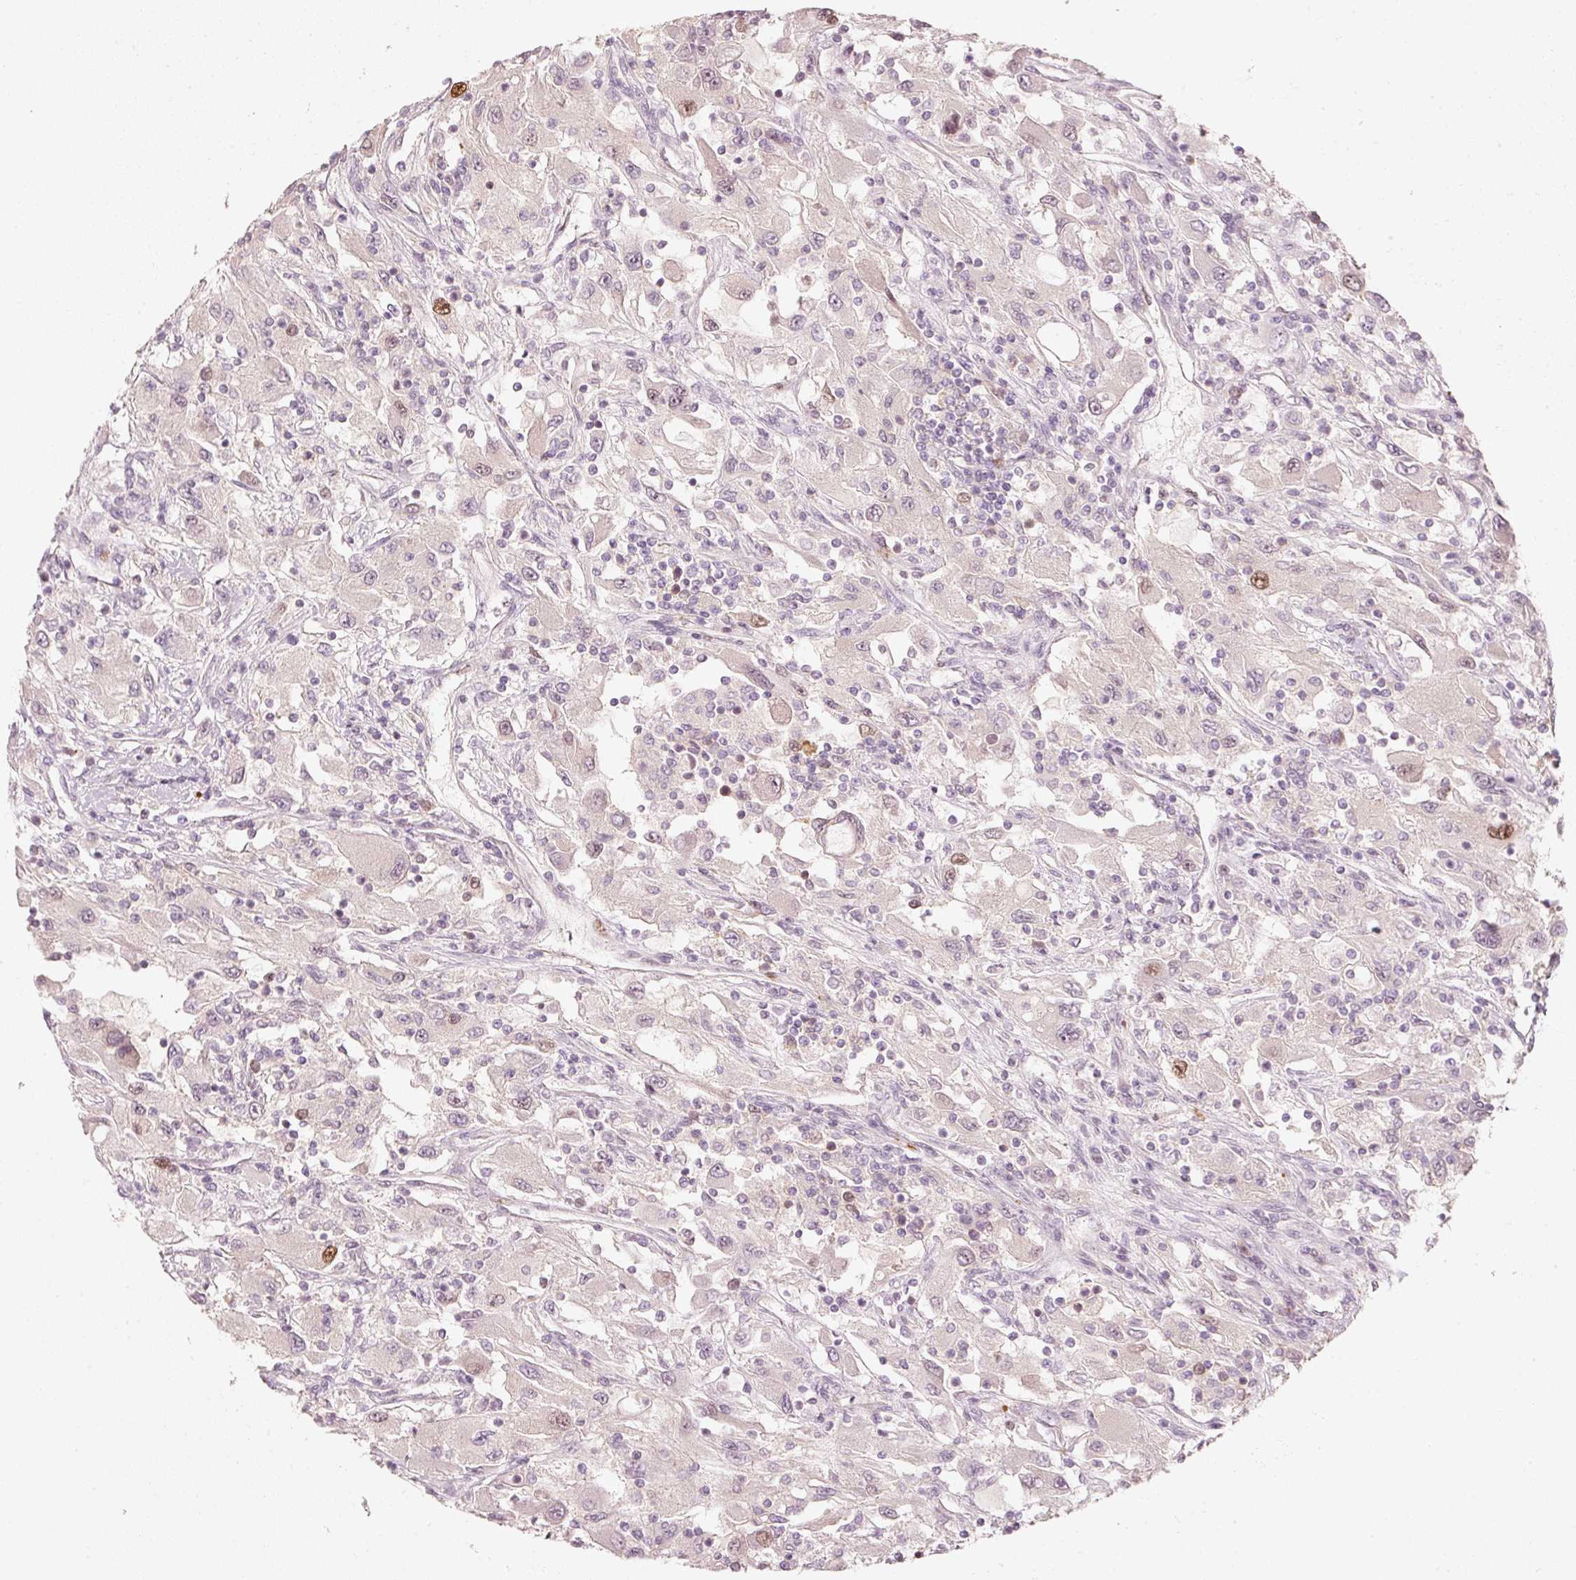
{"staining": {"intensity": "moderate", "quantity": "<25%", "location": "nuclear"}, "tissue": "renal cancer", "cell_type": "Tumor cells", "image_type": "cancer", "snomed": [{"axis": "morphology", "description": "Adenocarcinoma, NOS"}, {"axis": "topography", "description": "Kidney"}], "caption": "Immunohistochemistry (IHC) (DAB) staining of renal cancer (adenocarcinoma) shows moderate nuclear protein expression in about <25% of tumor cells.", "gene": "TREX2", "patient": {"sex": "female", "age": 67}}